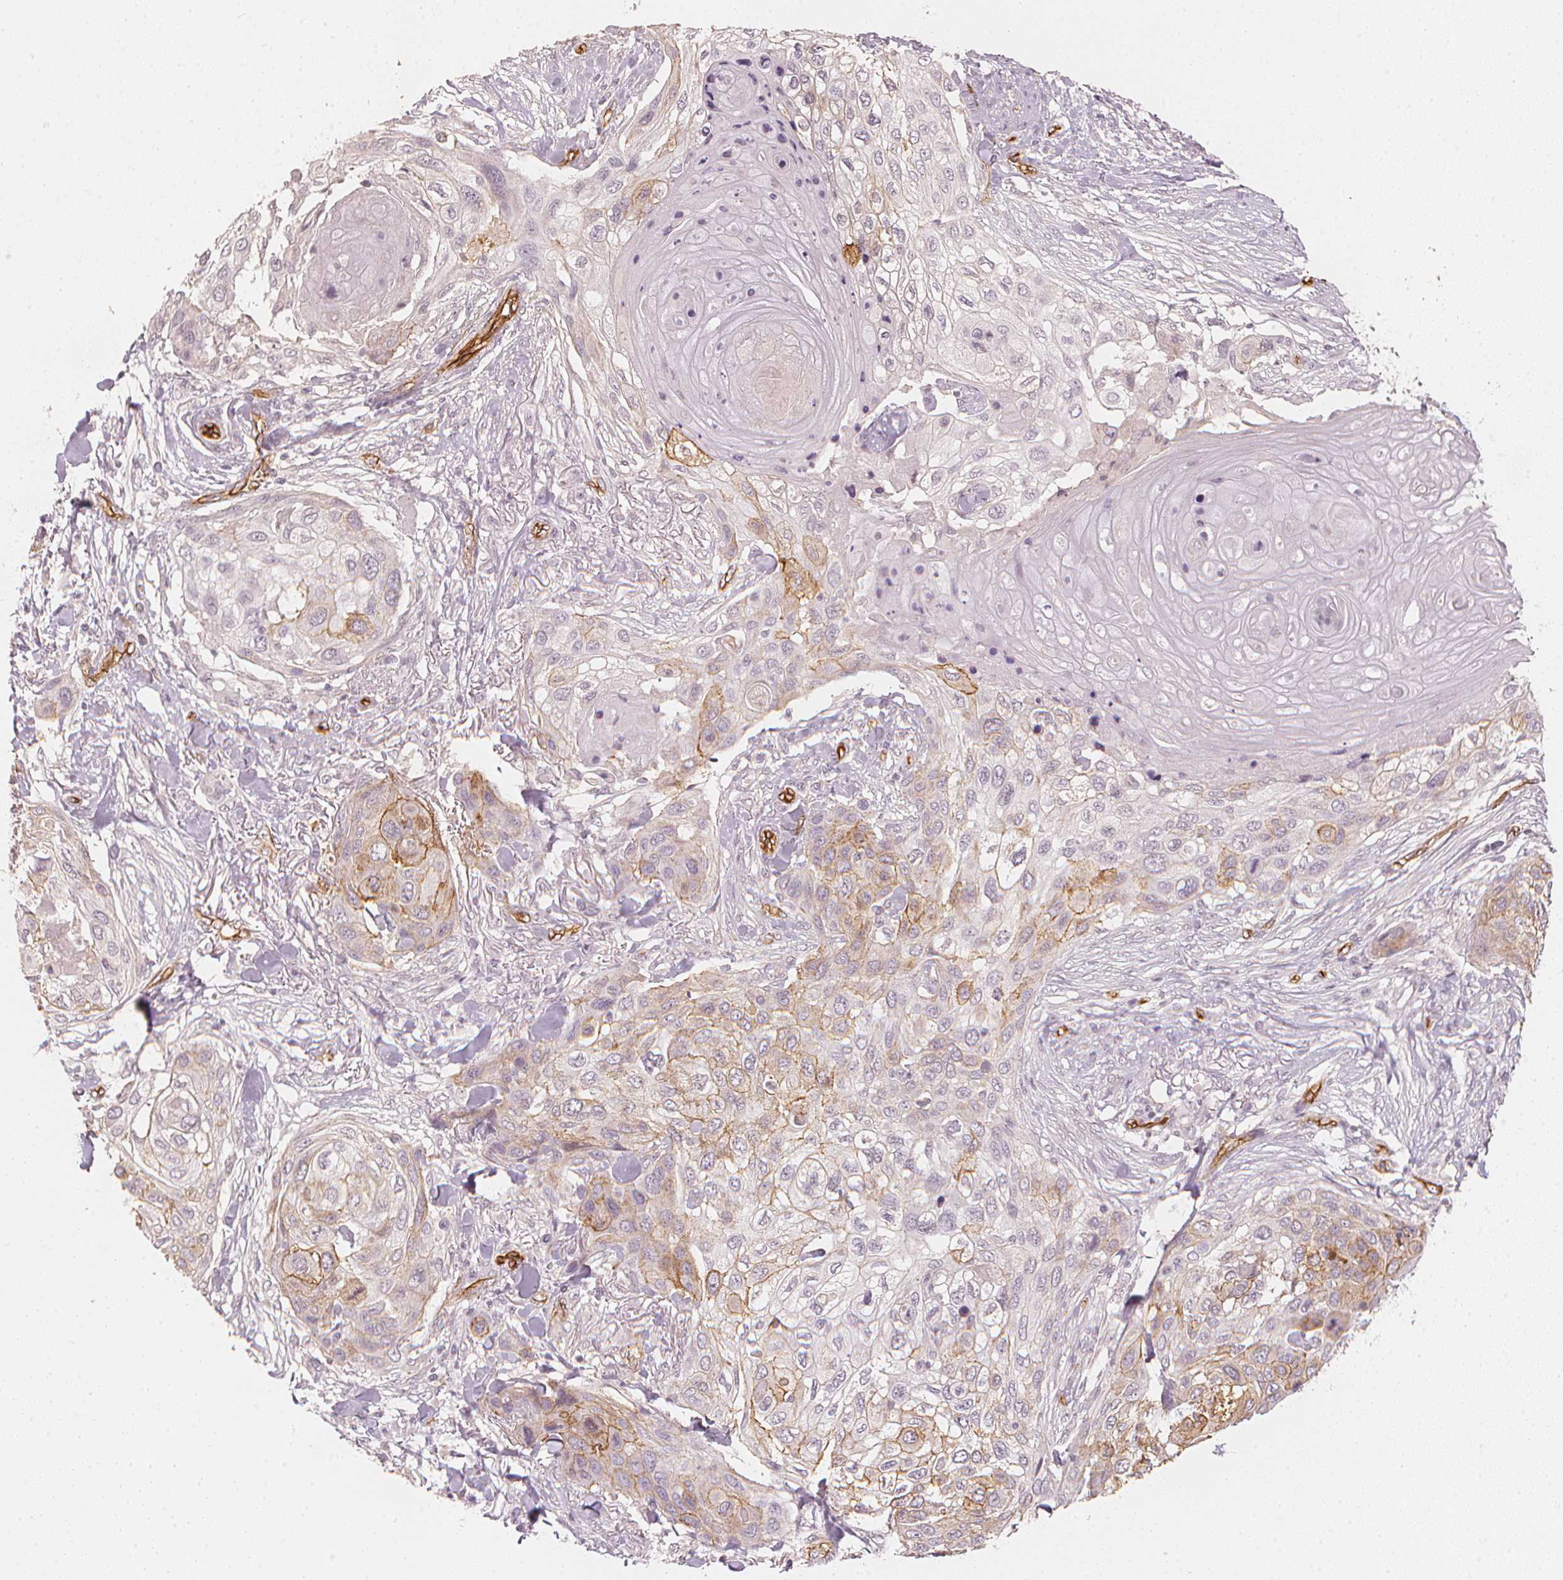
{"staining": {"intensity": "moderate", "quantity": "<25%", "location": "cytoplasmic/membranous"}, "tissue": "skin cancer", "cell_type": "Tumor cells", "image_type": "cancer", "snomed": [{"axis": "morphology", "description": "Squamous cell carcinoma, NOS"}, {"axis": "topography", "description": "Skin"}], "caption": "A histopathology image of squamous cell carcinoma (skin) stained for a protein demonstrates moderate cytoplasmic/membranous brown staining in tumor cells.", "gene": "CIB1", "patient": {"sex": "female", "age": 87}}